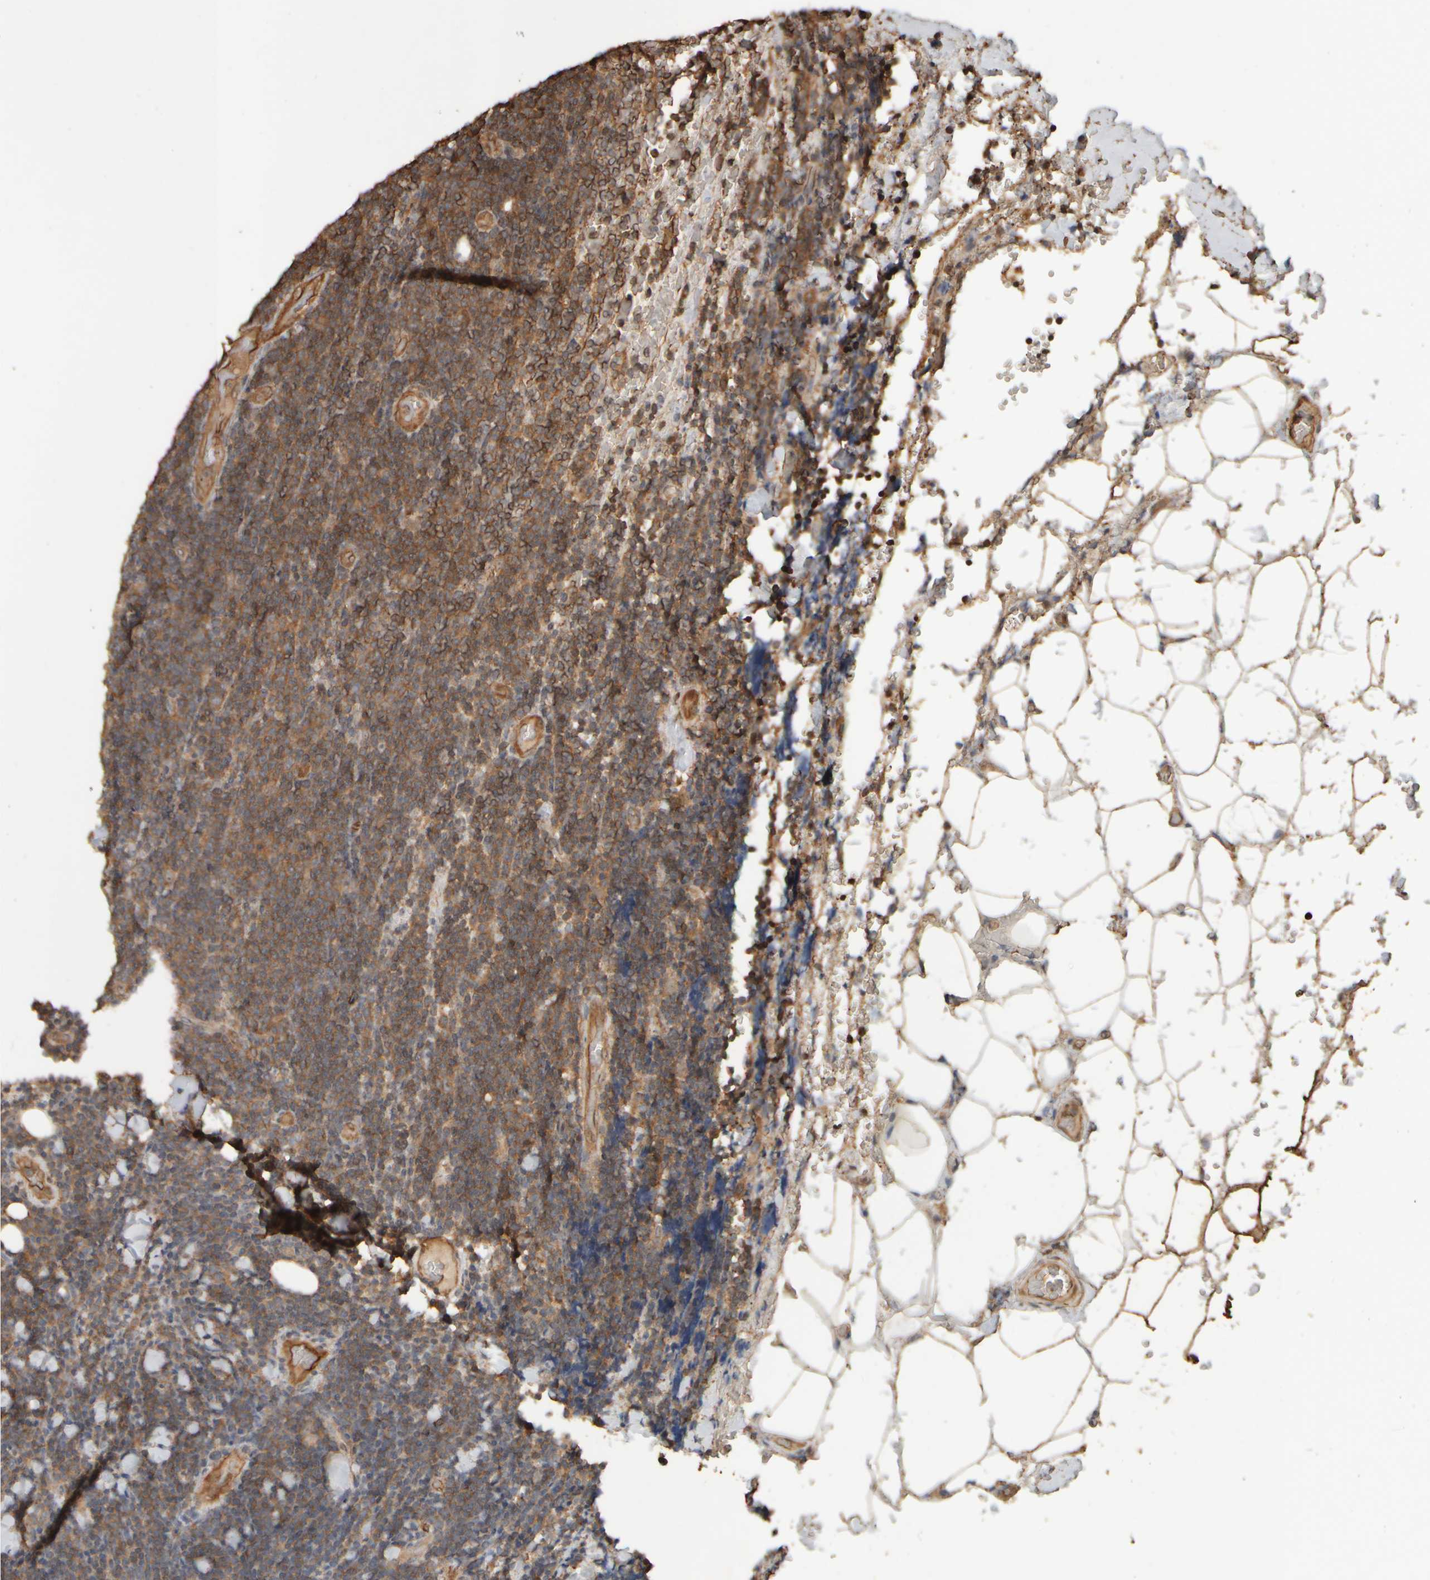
{"staining": {"intensity": "moderate", "quantity": ">75%", "location": "cytoplasmic/membranous"}, "tissue": "lymphoma", "cell_type": "Tumor cells", "image_type": "cancer", "snomed": [{"axis": "morphology", "description": "Malignant lymphoma, non-Hodgkin's type, Low grade"}, {"axis": "topography", "description": "Lymph node"}], "caption": "Protein analysis of lymphoma tissue shows moderate cytoplasmic/membranous staining in approximately >75% of tumor cells.", "gene": "SPHK1", "patient": {"sex": "male", "age": 66}}